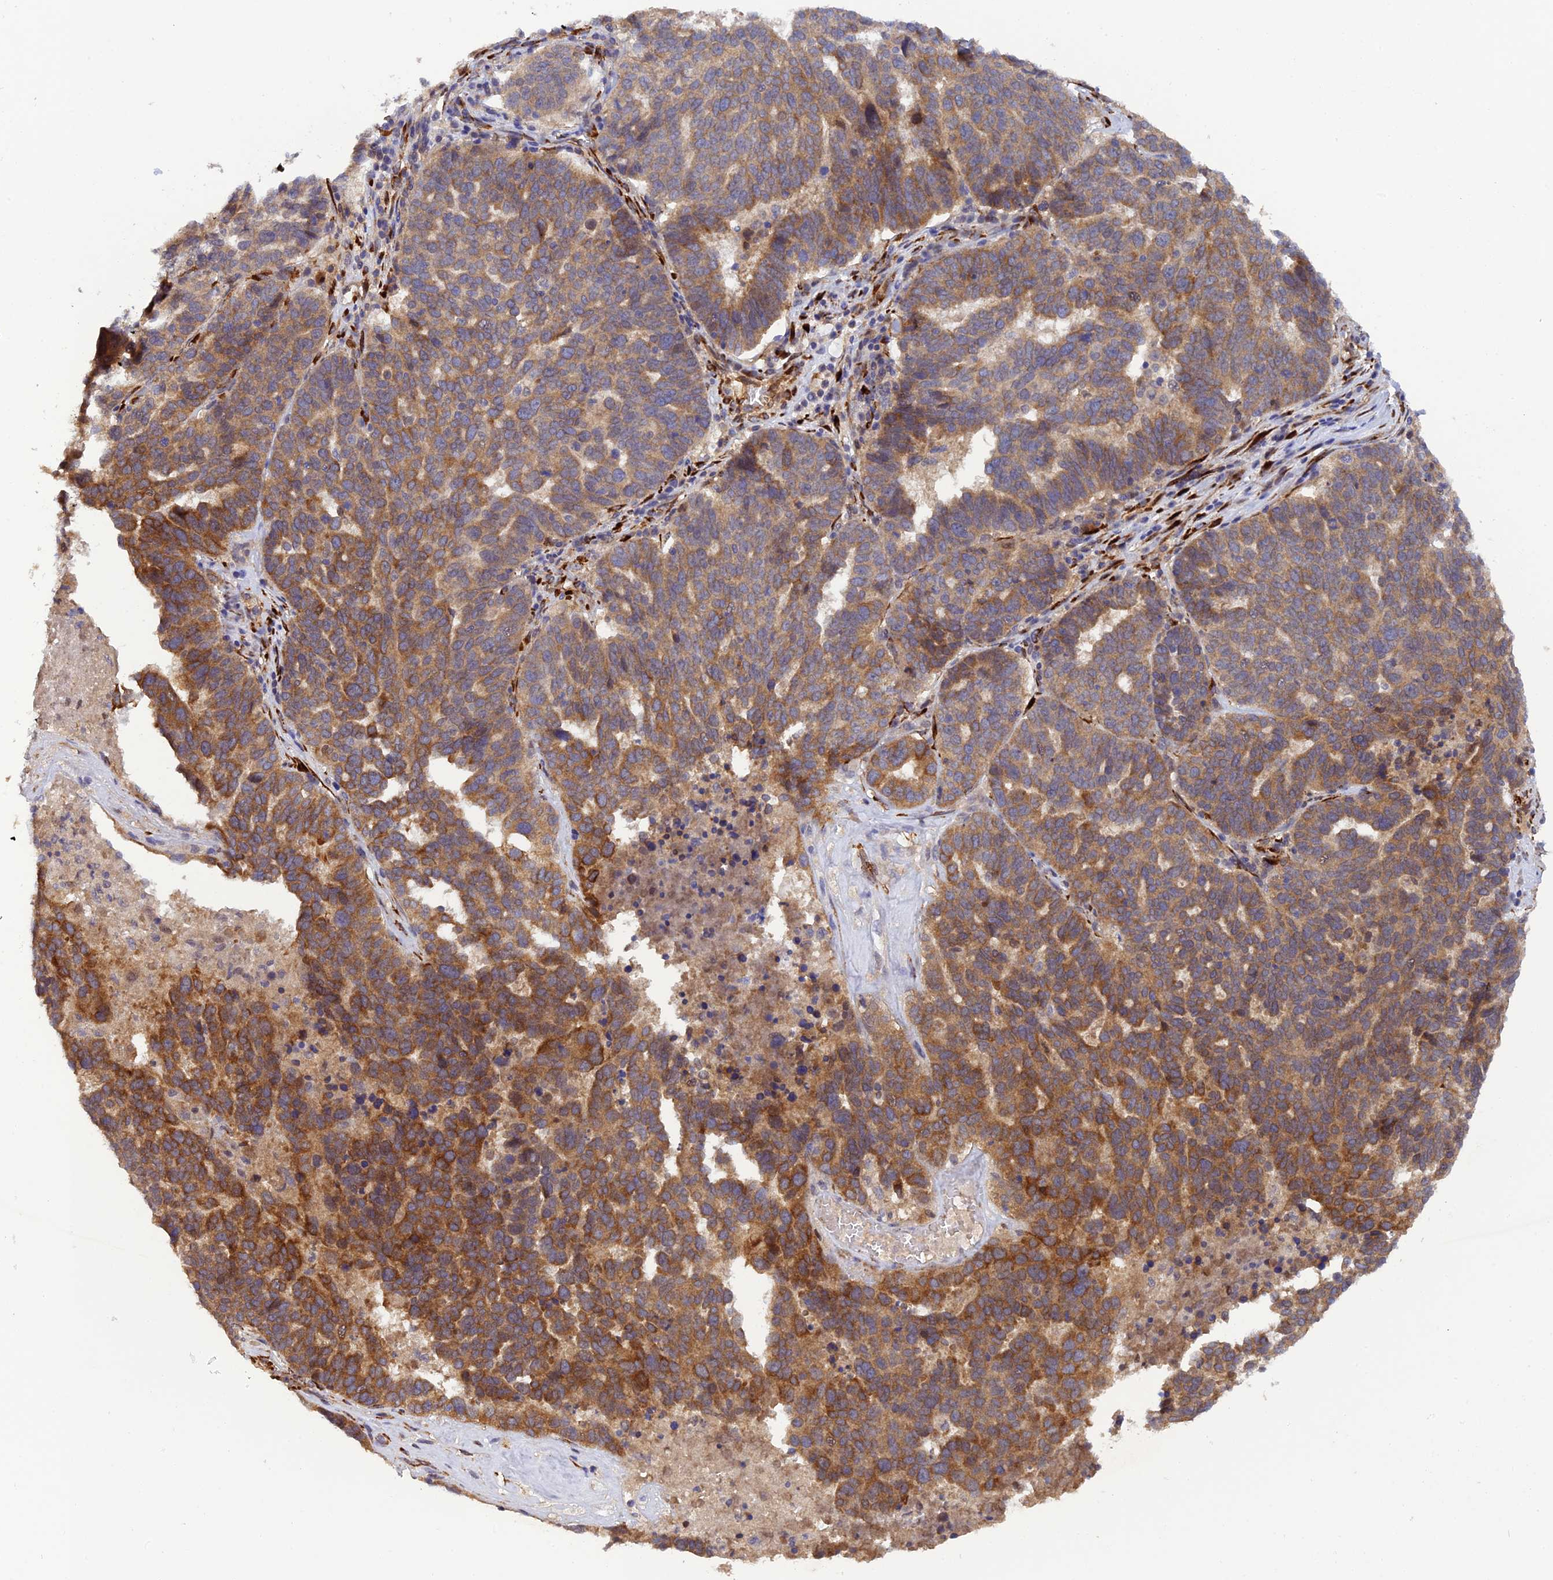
{"staining": {"intensity": "moderate", "quantity": ">75%", "location": "cytoplasmic/membranous"}, "tissue": "ovarian cancer", "cell_type": "Tumor cells", "image_type": "cancer", "snomed": [{"axis": "morphology", "description": "Cystadenocarcinoma, serous, NOS"}, {"axis": "topography", "description": "Ovary"}], "caption": "A photomicrograph of ovarian serous cystadenocarcinoma stained for a protein shows moderate cytoplasmic/membranous brown staining in tumor cells.", "gene": "P3H3", "patient": {"sex": "female", "age": 59}}